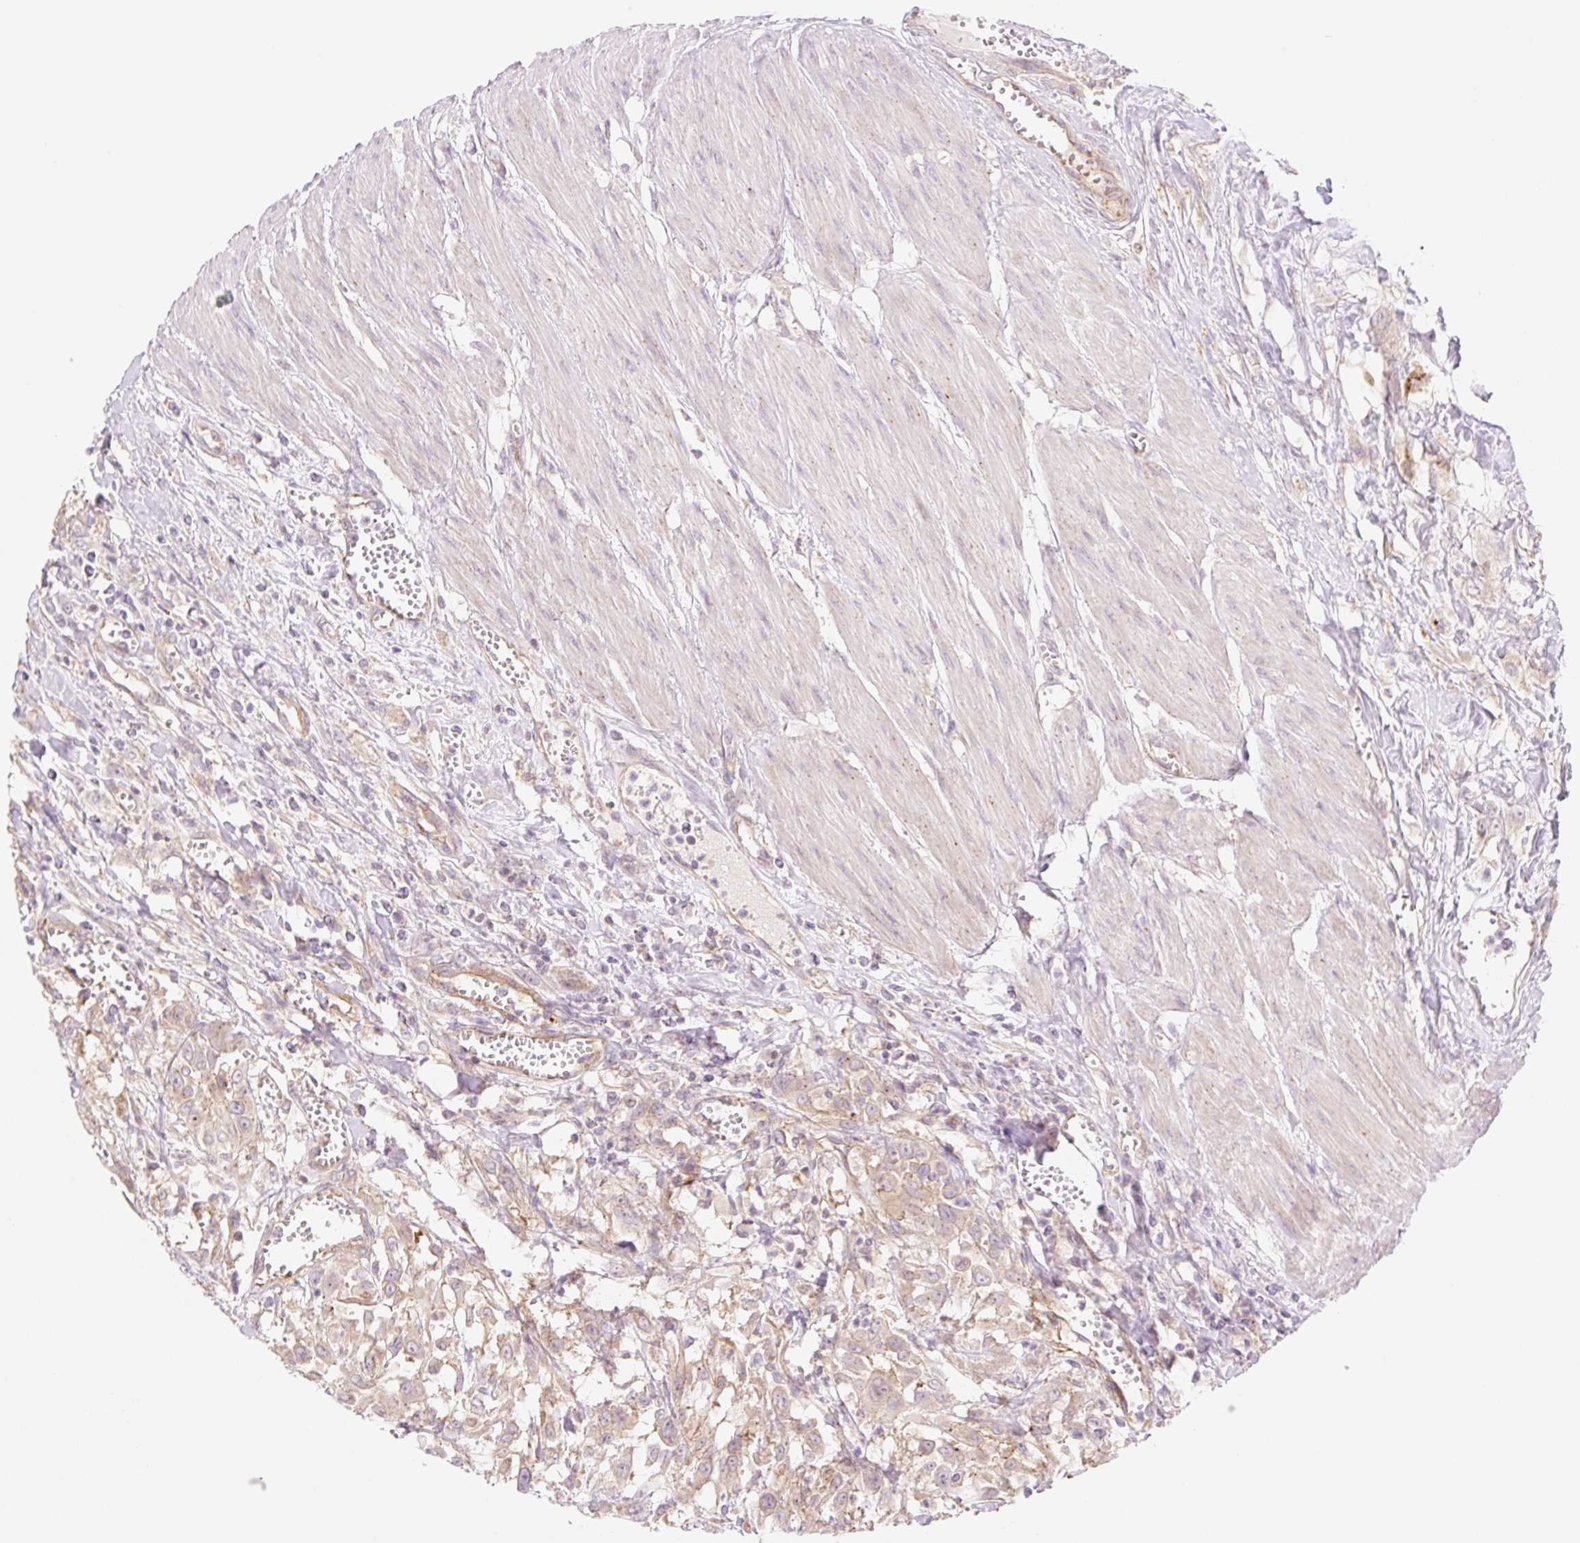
{"staining": {"intensity": "weak", "quantity": ">75%", "location": "cytoplasmic/membranous"}, "tissue": "urothelial cancer", "cell_type": "Tumor cells", "image_type": "cancer", "snomed": [{"axis": "morphology", "description": "Urothelial carcinoma, High grade"}, {"axis": "topography", "description": "Urinary bladder"}], "caption": "IHC image of human high-grade urothelial carcinoma stained for a protein (brown), which demonstrates low levels of weak cytoplasmic/membranous expression in about >75% of tumor cells.", "gene": "NLRP5", "patient": {"sex": "male", "age": 57}}